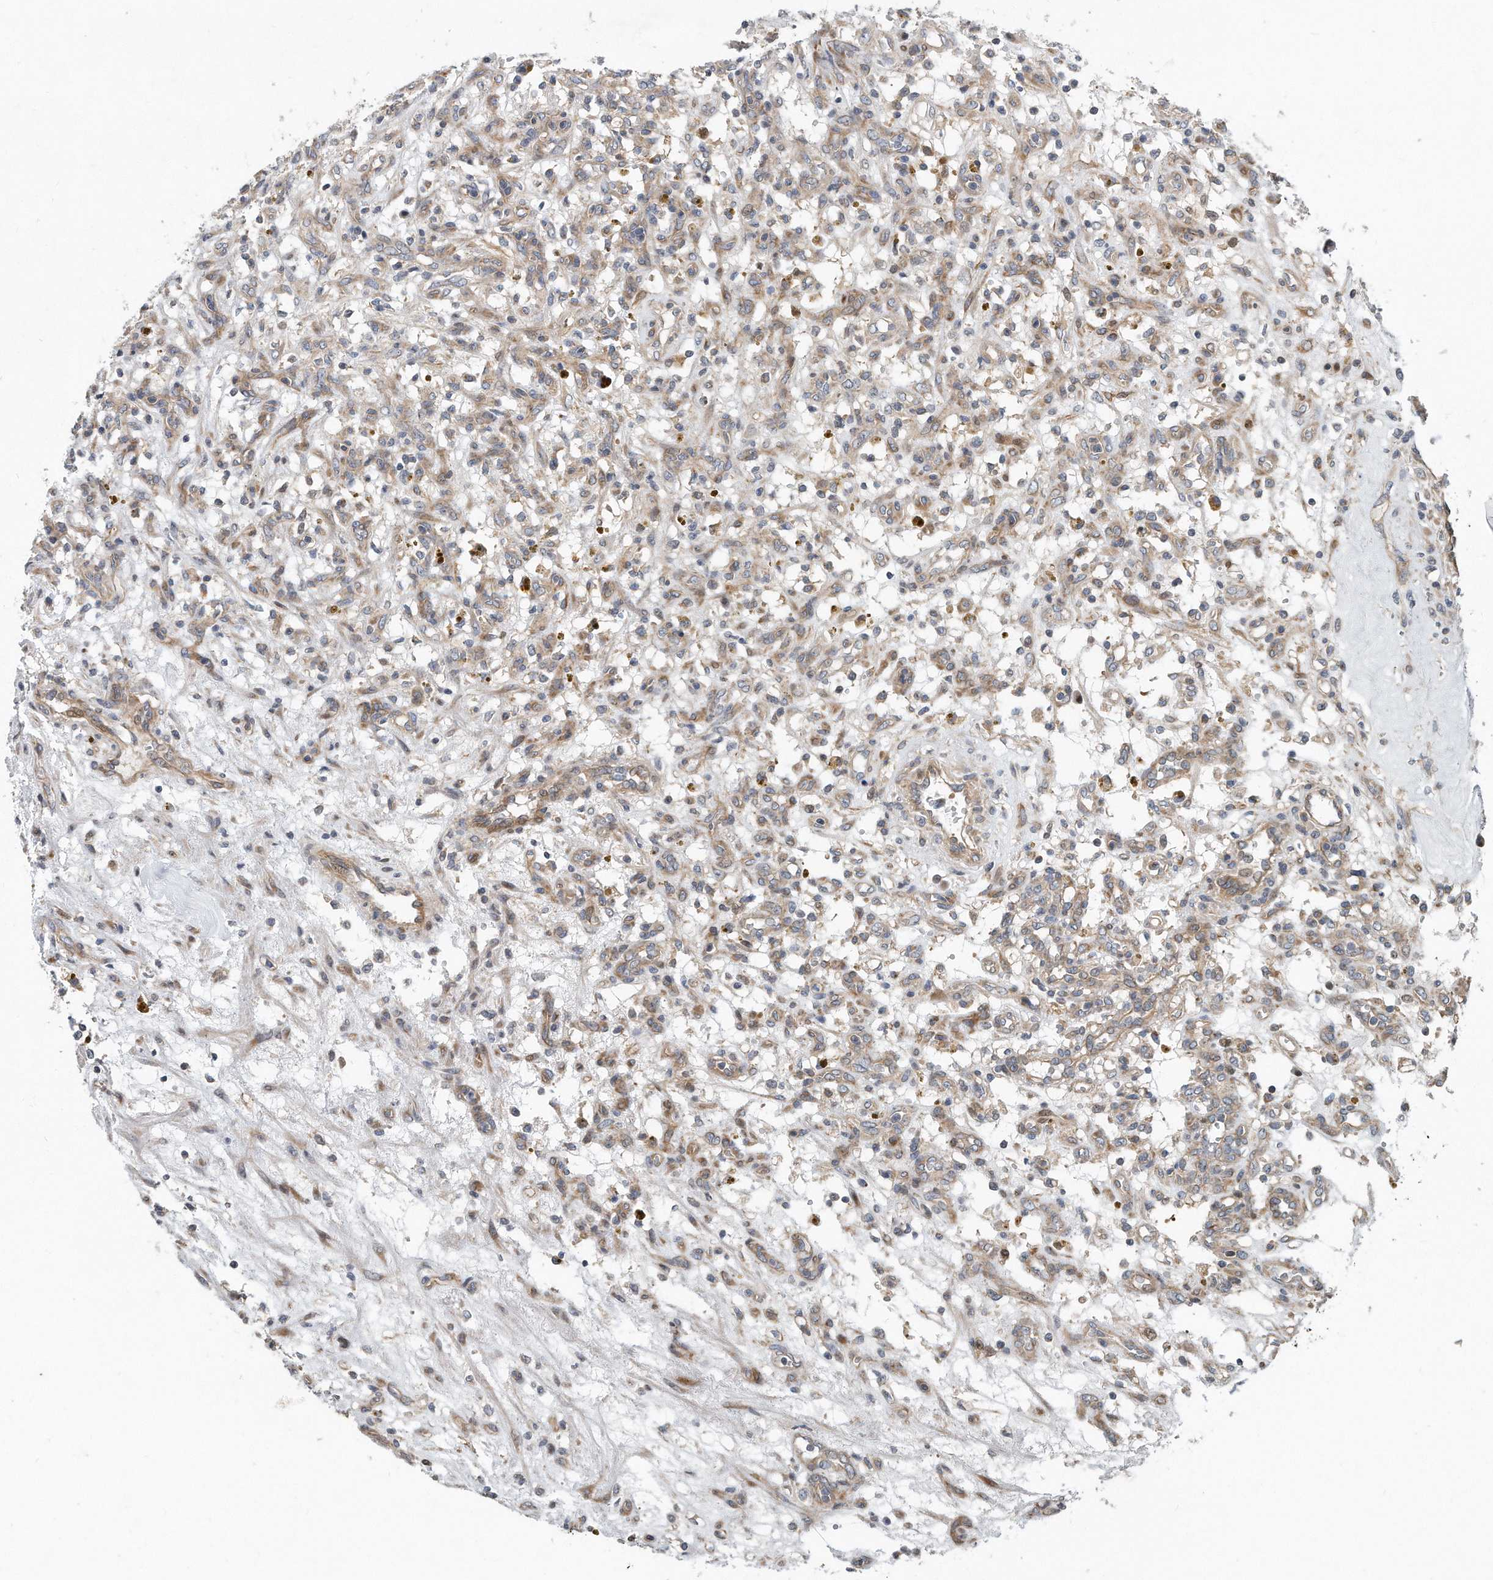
{"staining": {"intensity": "weak", "quantity": "25%-75%", "location": "cytoplasmic/membranous"}, "tissue": "renal cancer", "cell_type": "Tumor cells", "image_type": "cancer", "snomed": [{"axis": "morphology", "description": "Adenocarcinoma, NOS"}, {"axis": "topography", "description": "Kidney"}], "caption": "Immunohistochemical staining of human renal adenocarcinoma reveals low levels of weak cytoplasmic/membranous staining in approximately 25%-75% of tumor cells. (DAB (3,3'-diaminobenzidine) IHC with brightfield microscopy, high magnification).", "gene": "PCDH8", "patient": {"sex": "female", "age": 57}}